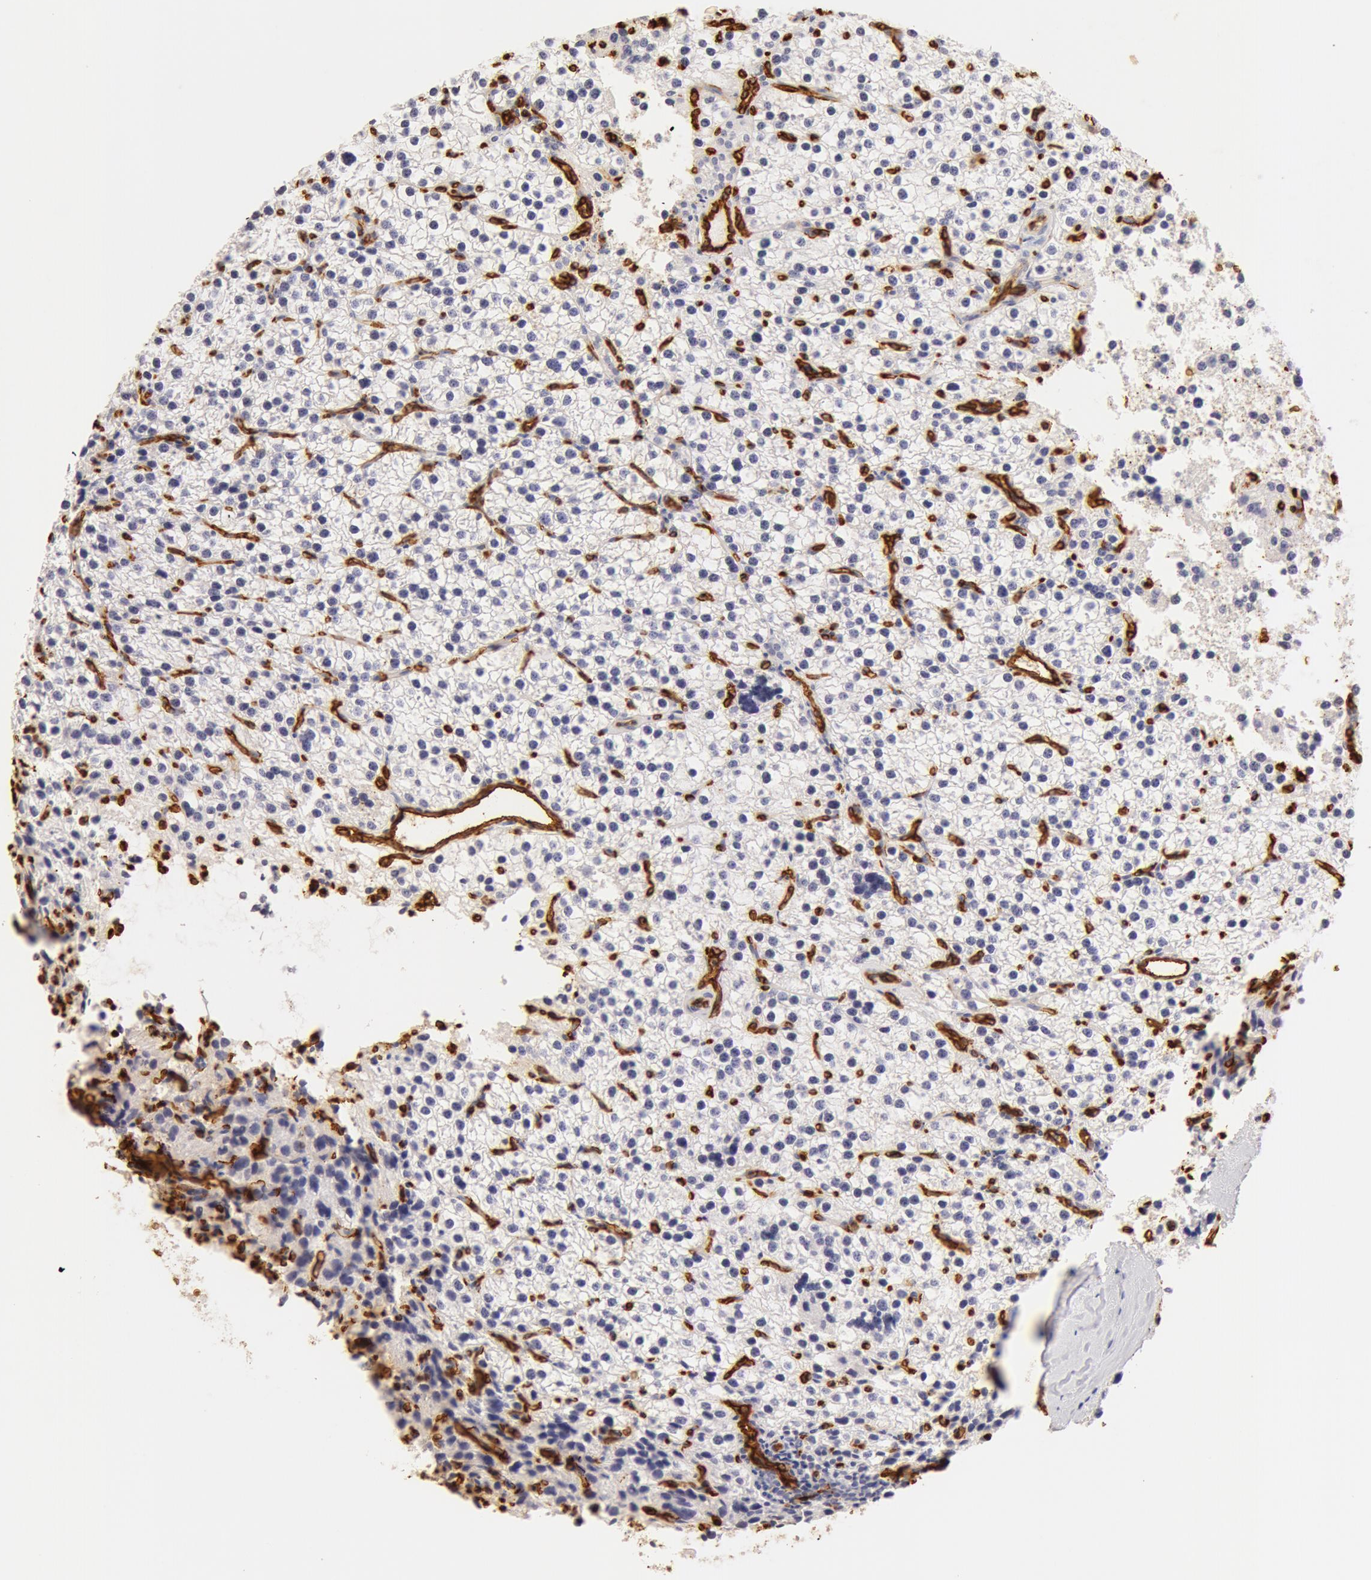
{"staining": {"intensity": "negative", "quantity": "none", "location": "none"}, "tissue": "parathyroid gland", "cell_type": "Glandular cells", "image_type": "normal", "snomed": [{"axis": "morphology", "description": "Normal tissue, NOS"}, {"axis": "topography", "description": "Parathyroid gland"}], "caption": "Protein analysis of benign parathyroid gland displays no significant expression in glandular cells. The staining is performed using DAB brown chromogen with nuclei counter-stained in using hematoxylin.", "gene": "AQP1", "patient": {"sex": "female", "age": 54}}